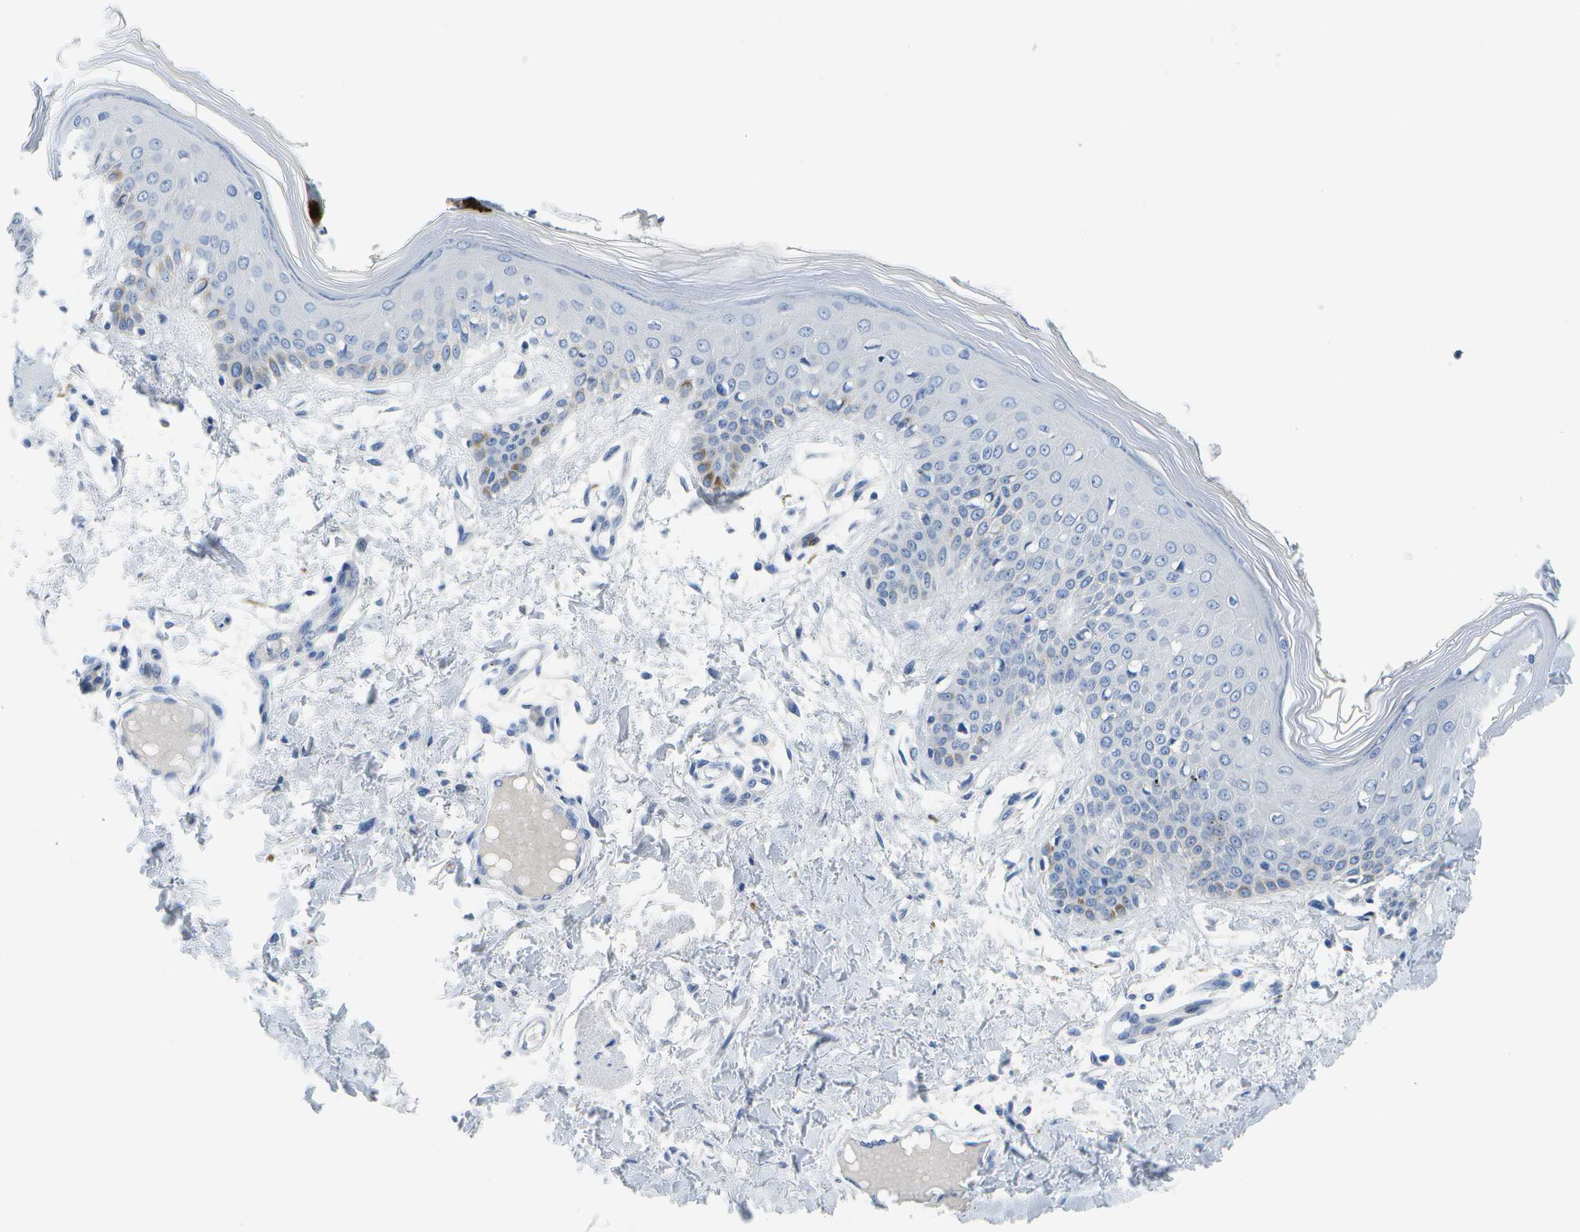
{"staining": {"intensity": "negative", "quantity": "none", "location": "none"}, "tissue": "skin", "cell_type": "Fibroblasts", "image_type": "normal", "snomed": [{"axis": "morphology", "description": "Normal tissue, NOS"}, {"axis": "topography", "description": "Skin"}], "caption": "DAB immunohistochemical staining of normal skin demonstrates no significant expression in fibroblasts.", "gene": "MS4A1", "patient": {"sex": "male", "age": 53}}